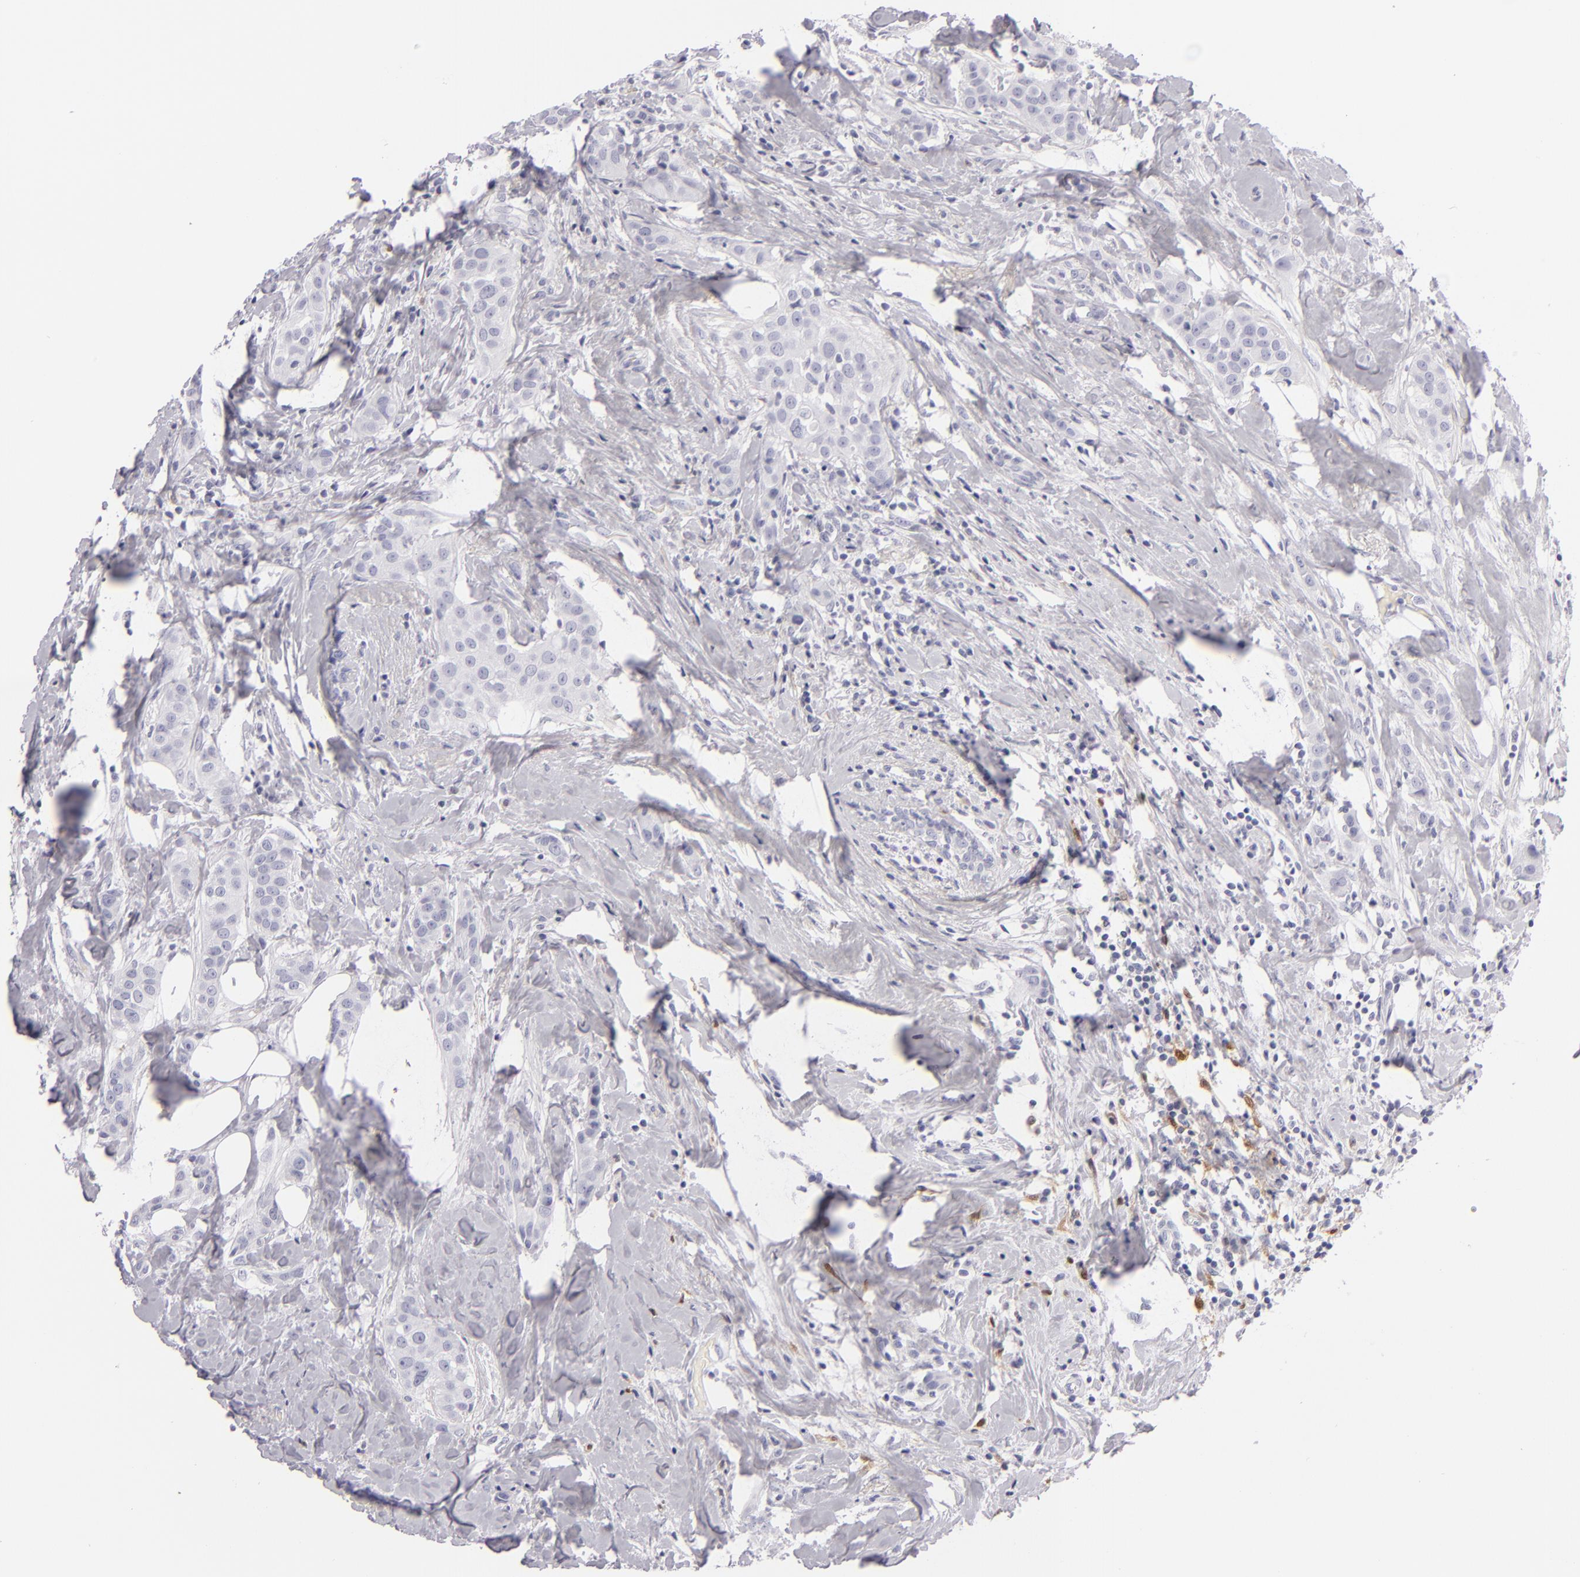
{"staining": {"intensity": "negative", "quantity": "none", "location": "none"}, "tissue": "breast cancer", "cell_type": "Tumor cells", "image_type": "cancer", "snomed": [{"axis": "morphology", "description": "Duct carcinoma"}, {"axis": "topography", "description": "Breast"}], "caption": "The histopathology image demonstrates no staining of tumor cells in breast cancer (invasive ductal carcinoma). Nuclei are stained in blue.", "gene": "F13A1", "patient": {"sex": "female", "age": 45}}